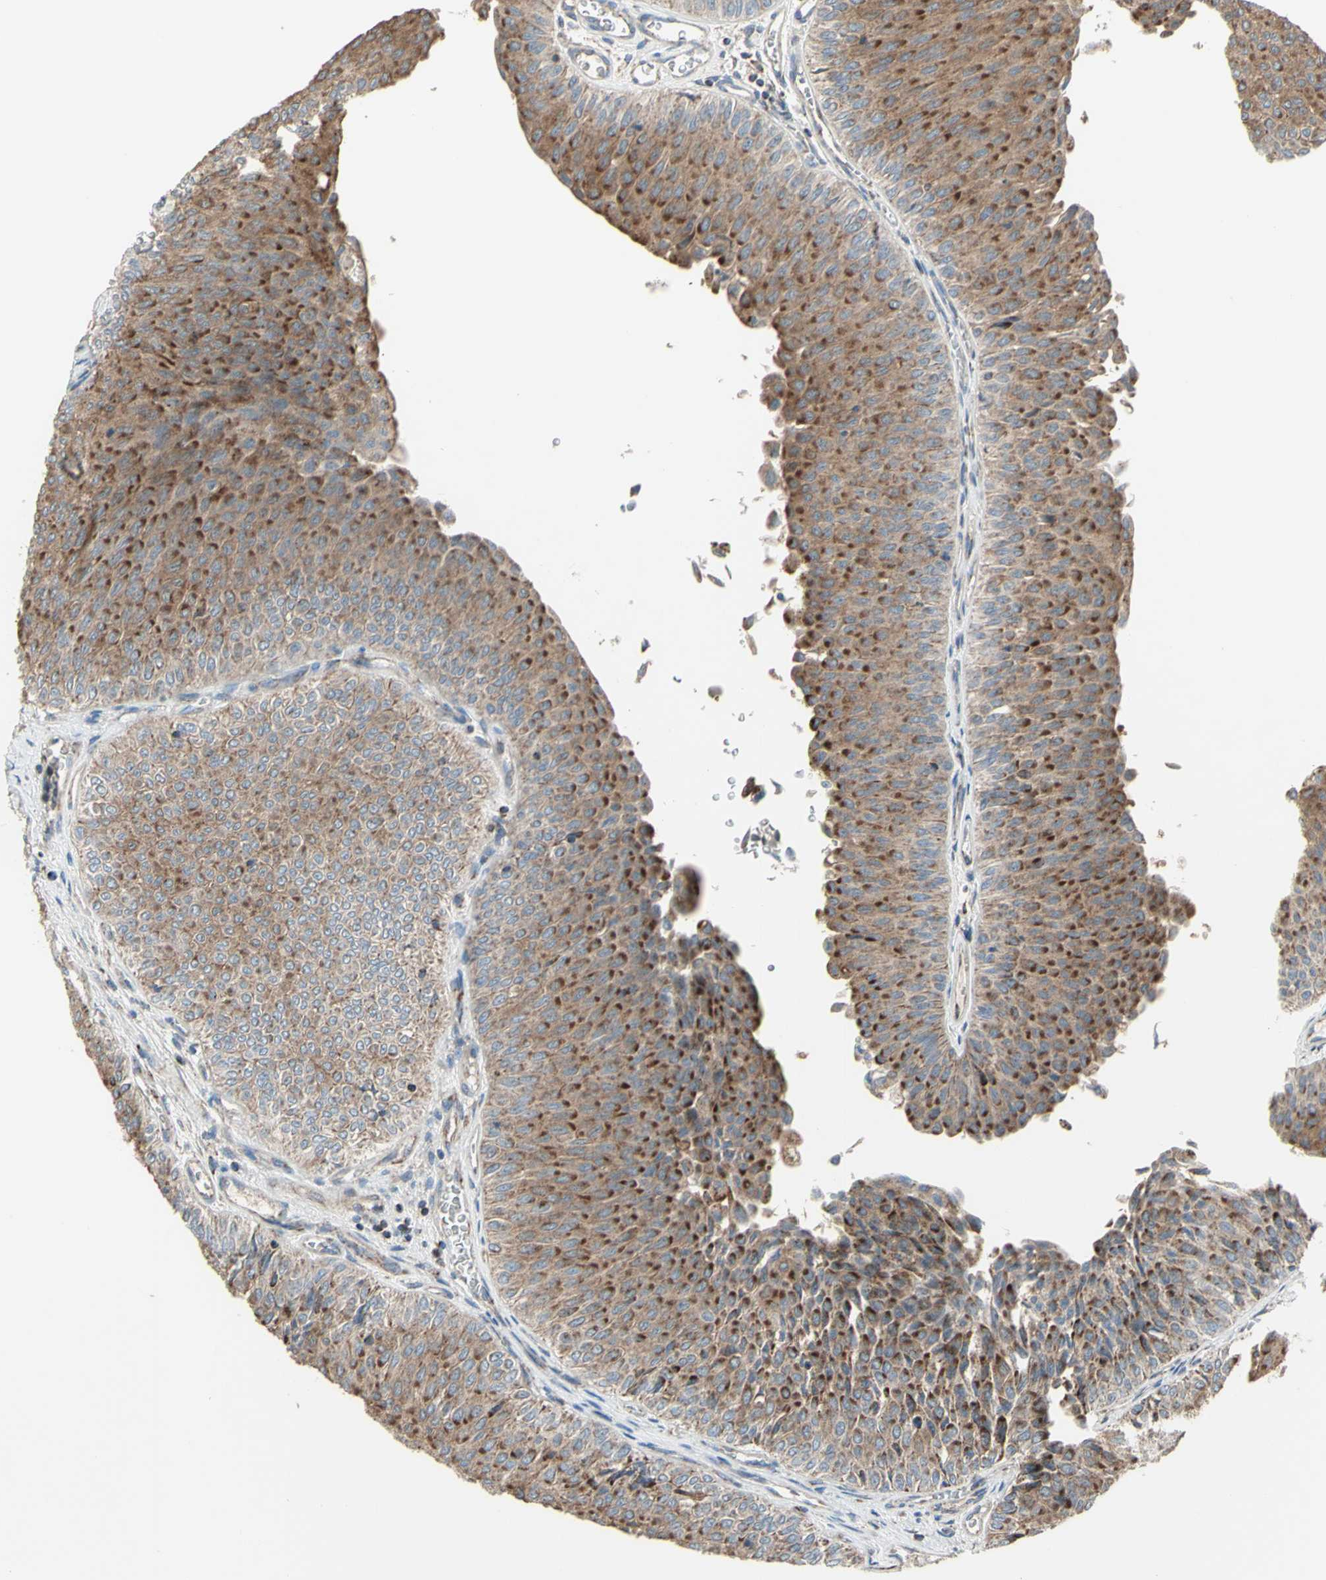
{"staining": {"intensity": "moderate", "quantity": ">75%", "location": "cytoplasmic/membranous"}, "tissue": "urothelial cancer", "cell_type": "Tumor cells", "image_type": "cancer", "snomed": [{"axis": "morphology", "description": "Urothelial carcinoma, Low grade"}, {"axis": "topography", "description": "Urinary bladder"}], "caption": "The immunohistochemical stain highlights moderate cytoplasmic/membranous positivity in tumor cells of low-grade urothelial carcinoma tissue. (DAB IHC, brown staining for protein, blue staining for nuclei).", "gene": "FAM171B", "patient": {"sex": "male", "age": 78}}